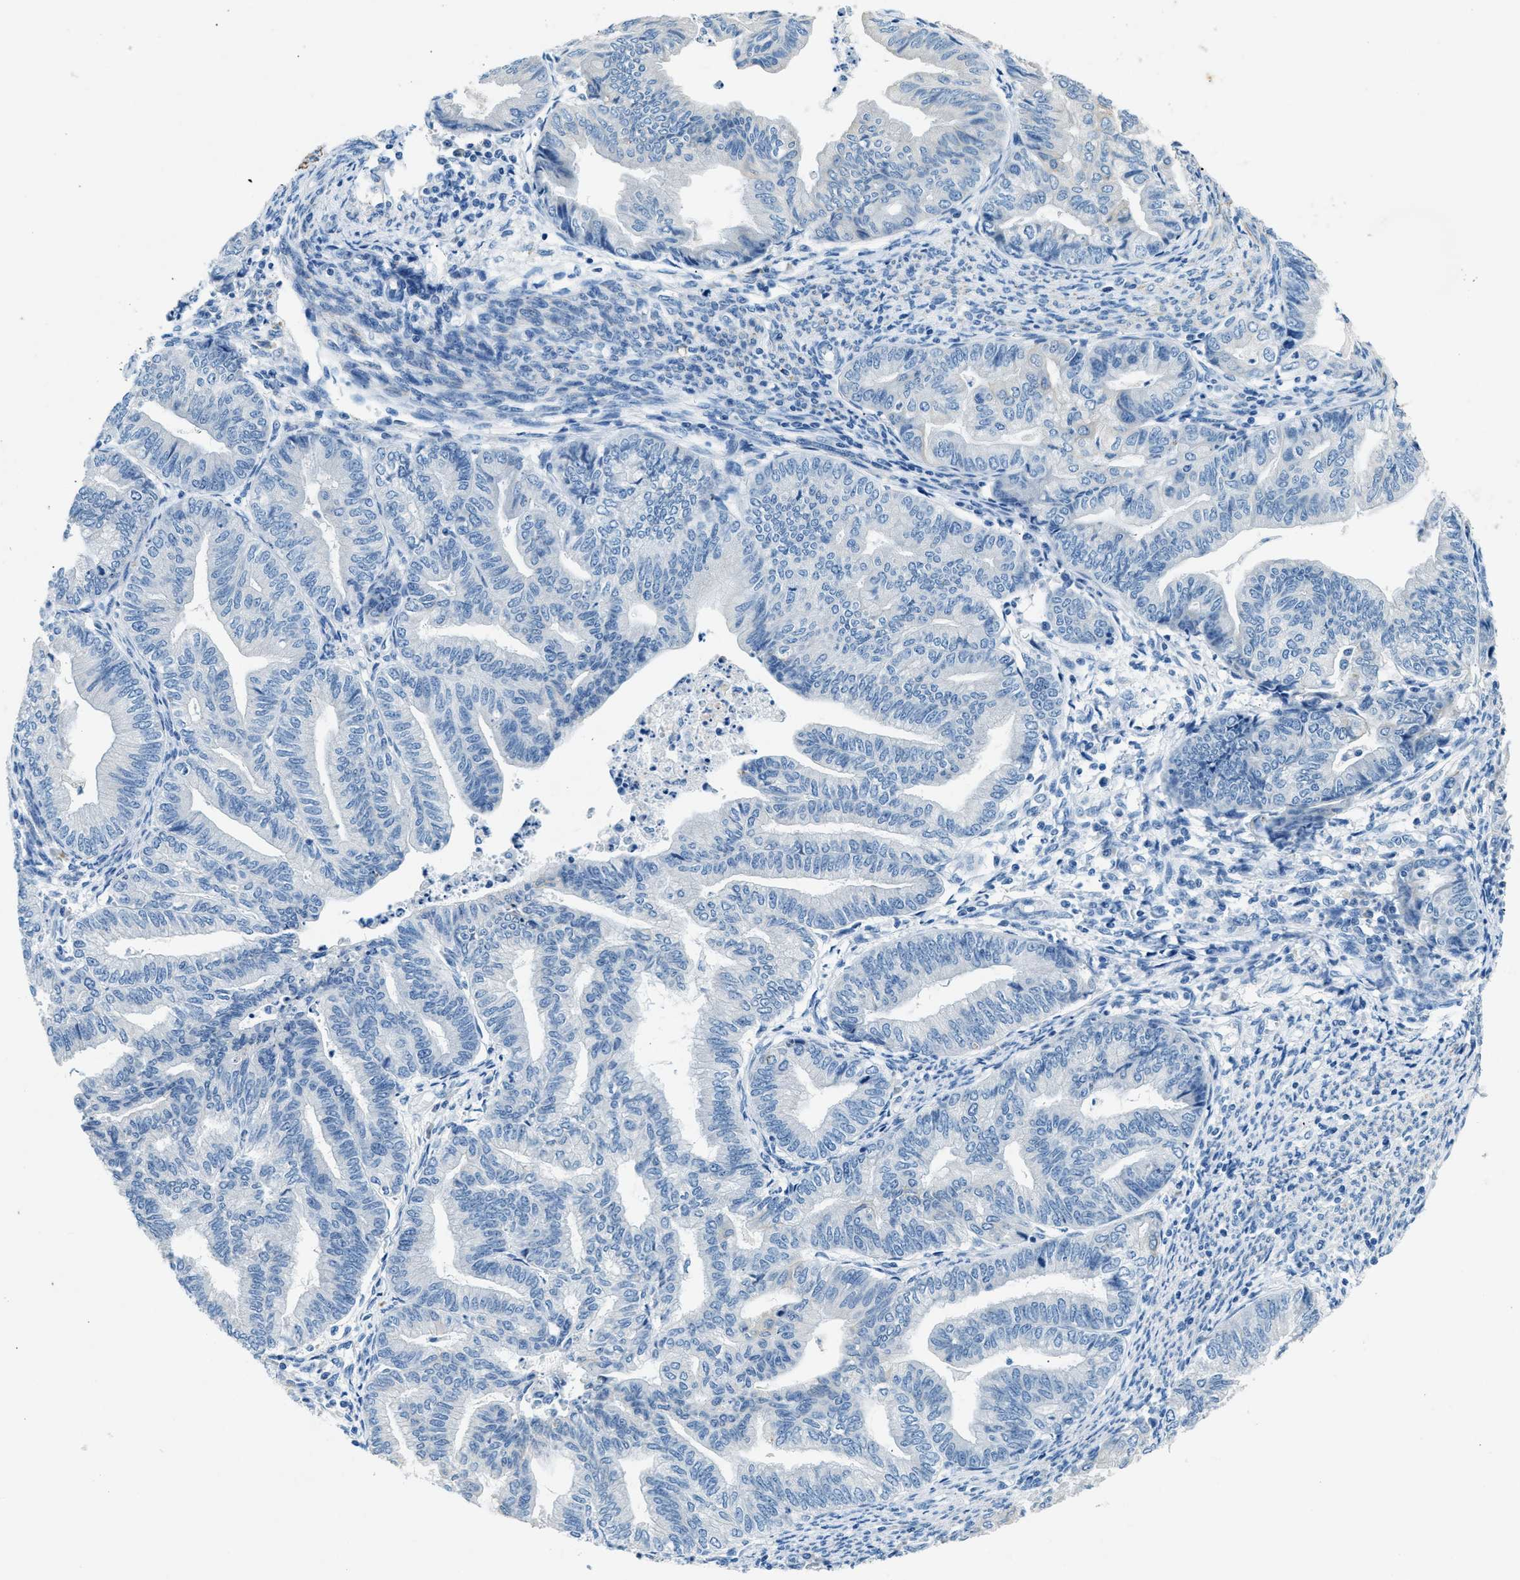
{"staining": {"intensity": "negative", "quantity": "none", "location": "none"}, "tissue": "endometrial cancer", "cell_type": "Tumor cells", "image_type": "cancer", "snomed": [{"axis": "morphology", "description": "Adenocarcinoma, NOS"}, {"axis": "topography", "description": "Endometrium"}], "caption": "Immunohistochemistry (IHC) photomicrograph of neoplastic tissue: human adenocarcinoma (endometrial) stained with DAB (3,3'-diaminobenzidine) exhibits no significant protein staining in tumor cells. Nuclei are stained in blue.", "gene": "CFAP20", "patient": {"sex": "female", "age": 79}}